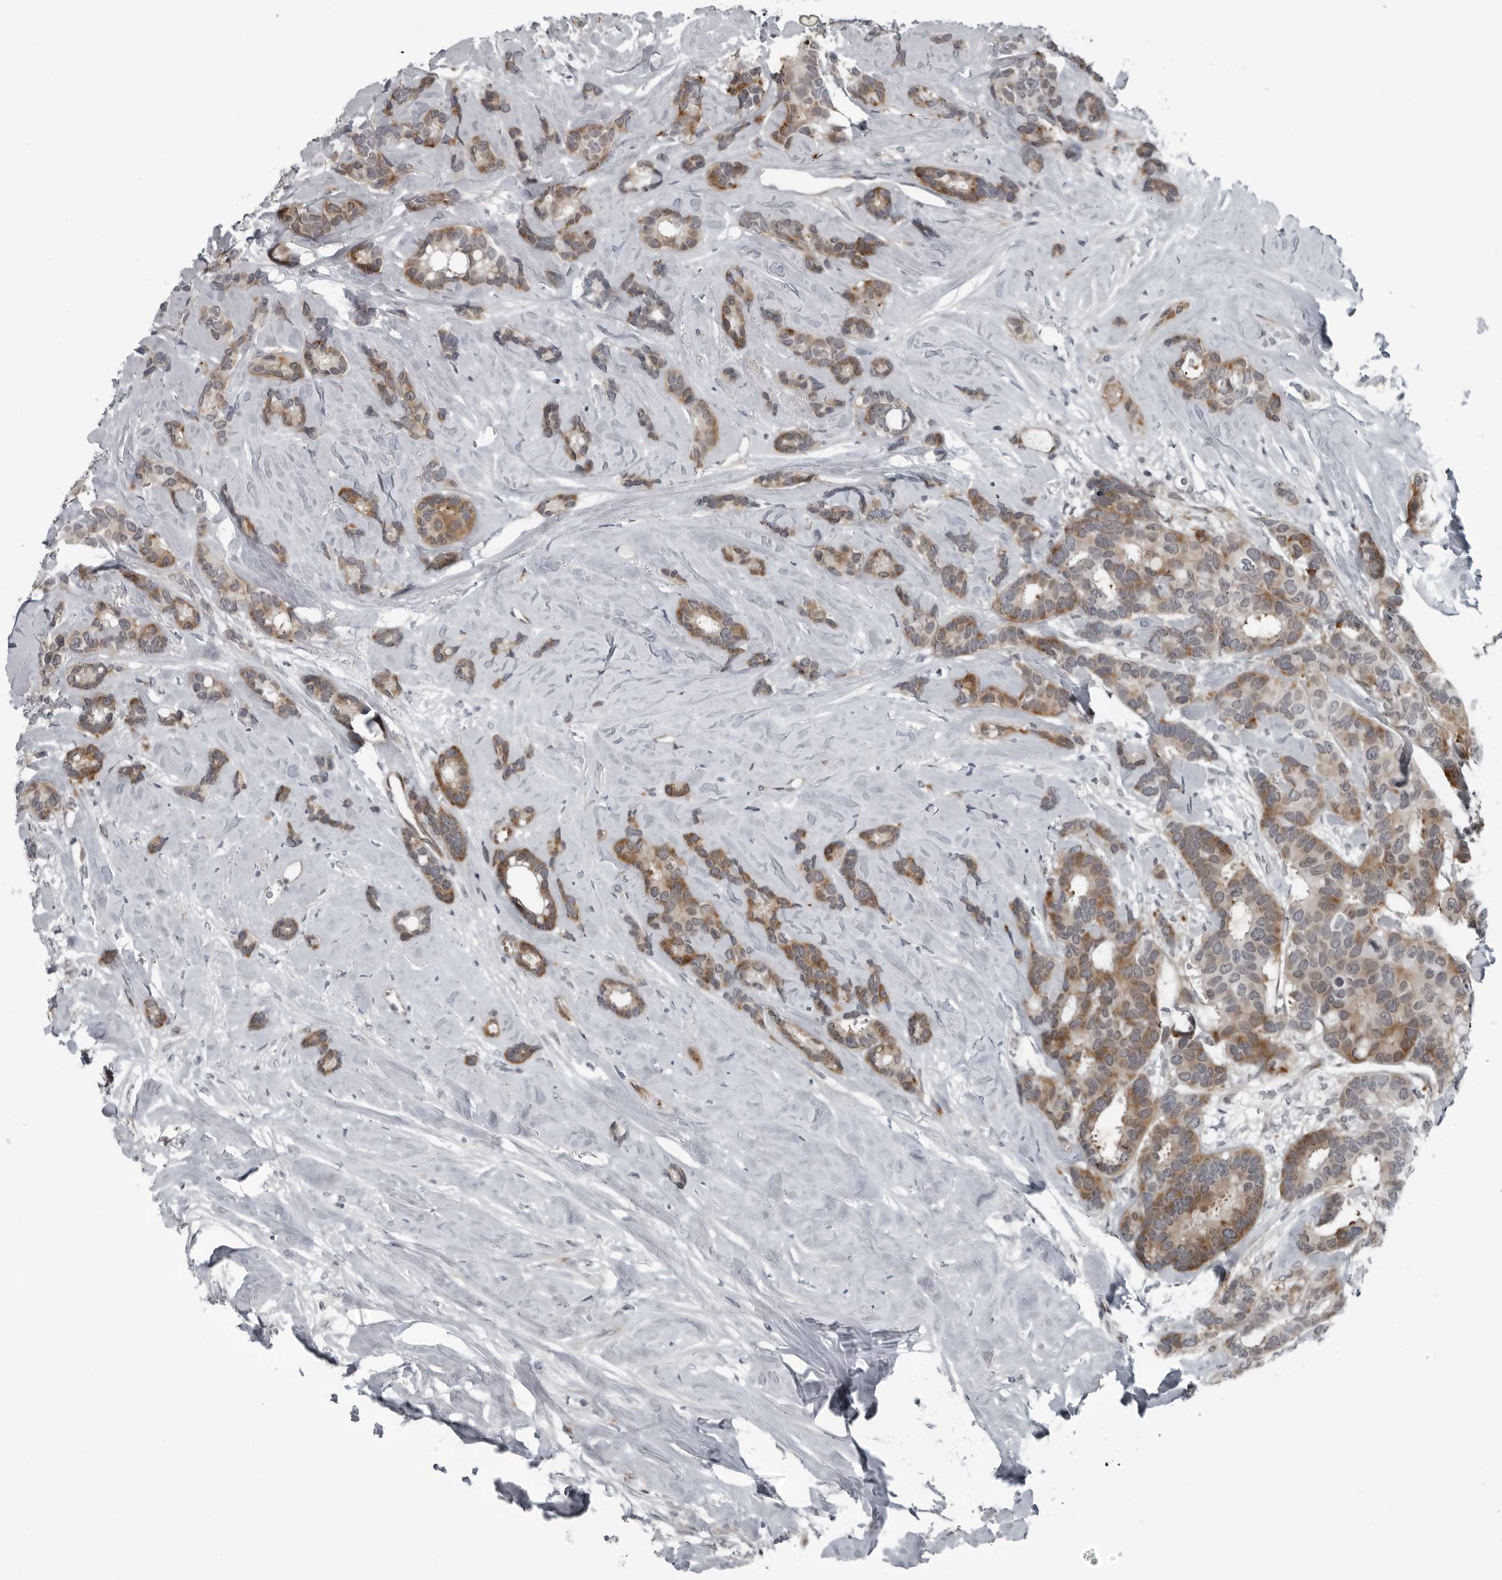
{"staining": {"intensity": "moderate", "quantity": "25%-75%", "location": "cytoplasmic/membranous"}, "tissue": "breast cancer", "cell_type": "Tumor cells", "image_type": "cancer", "snomed": [{"axis": "morphology", "description": "Duct carcinoma"}, {"axis": "topography", "description": "Breast"}], "caption": "Immunohistochemical staining of human intraductal carcinoma (breast) reveals moderate cytoplasmic/membranous protein expression in about 25%-75% of tumor cells. Nuclei are stained in blue.", "gene": "FAM102B", "patient": {"sex": "female", "age": 87}}